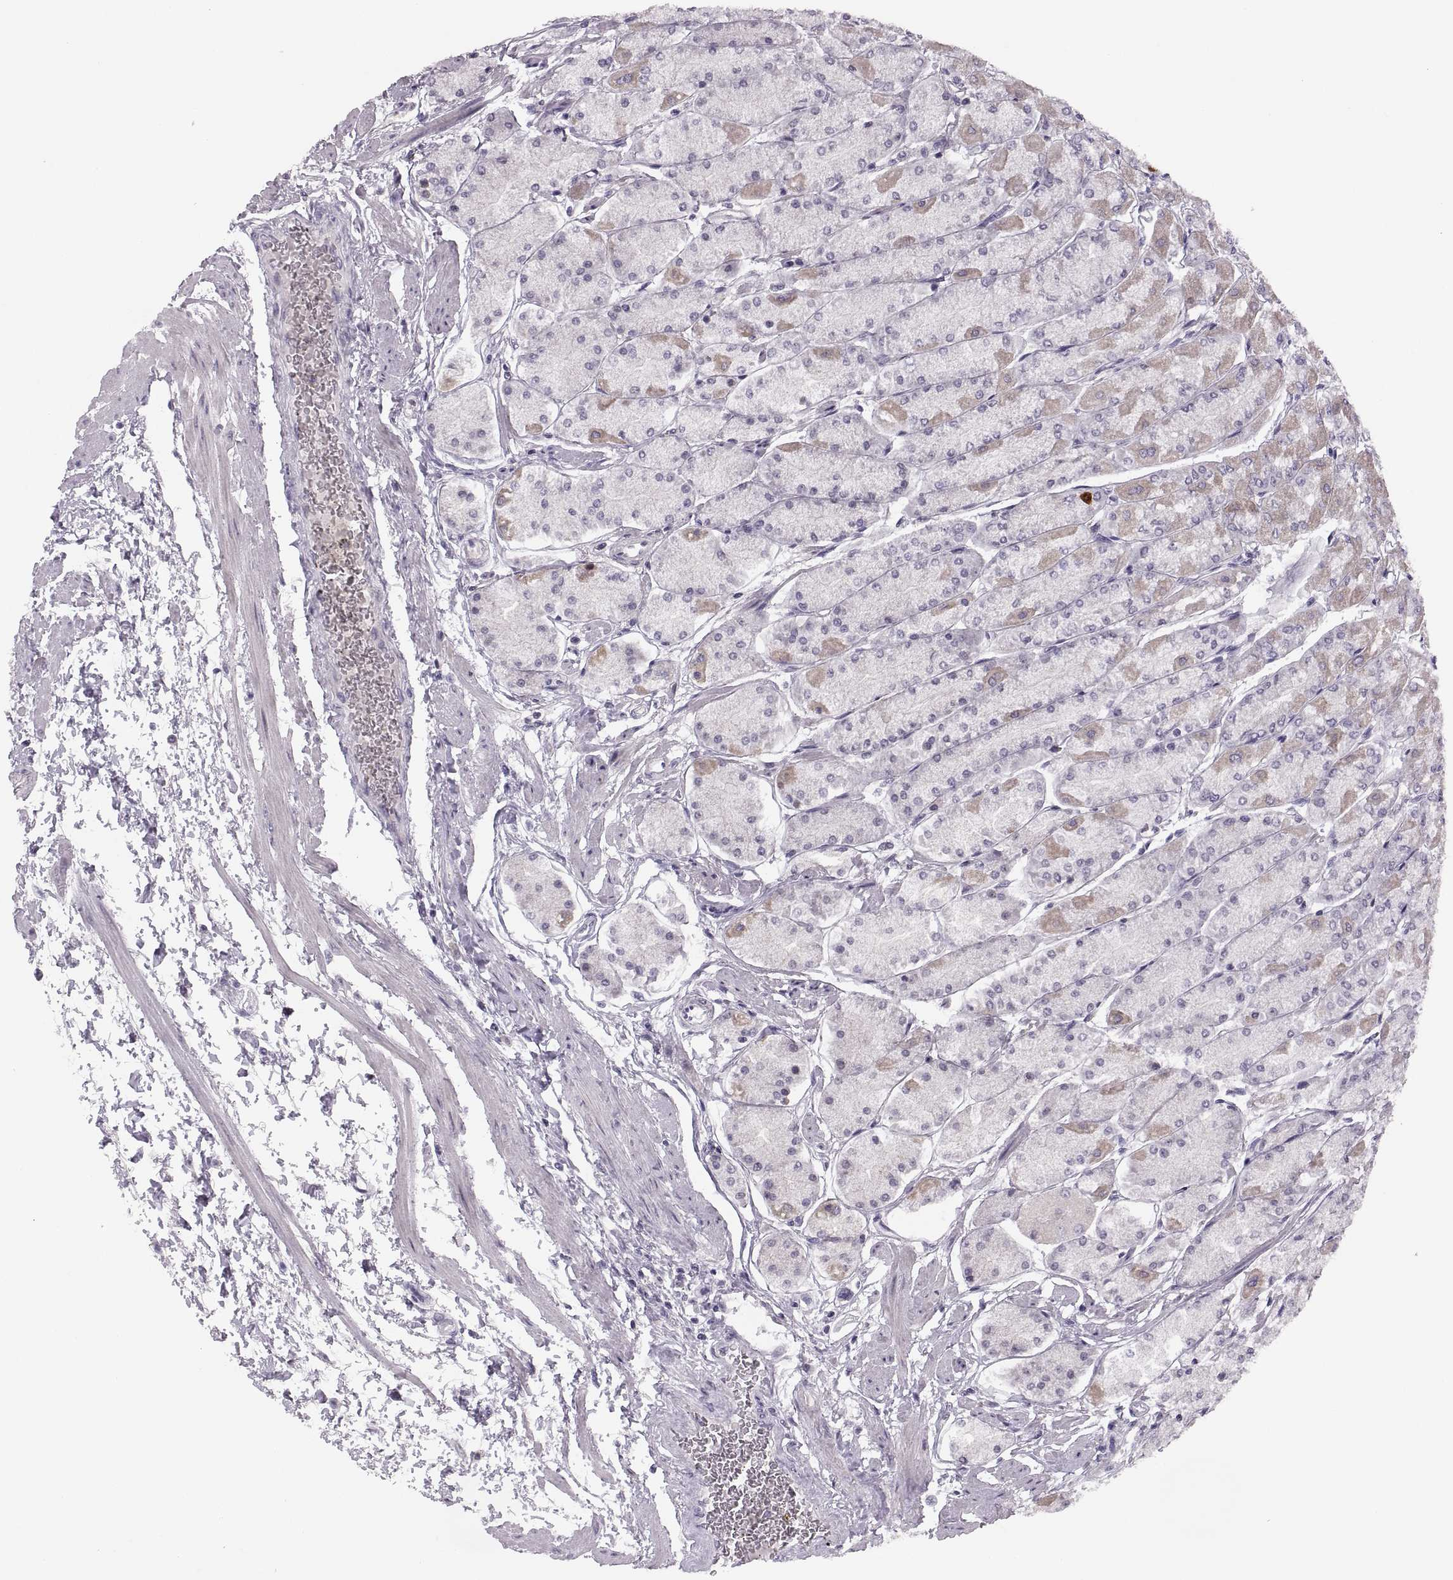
{"staining": {"intensity": "weak", "quantity": "<25%", "location": "cytoplasmic/membranous"}, "tissue": "stomach", "cell_type": "Glandular cells", "image_type": "normal", "snomed": [{"axis": "morphology", "description": "Normal tissue, NOS"}, {"axis": "topography", "description": "Stomach, upper"}], "caption": "Protein analysis of benign stomach demonstrates no significant positivity in glandular cells.", "gene": "ADH6", "patient": {"sex": "male", "age": 60}}